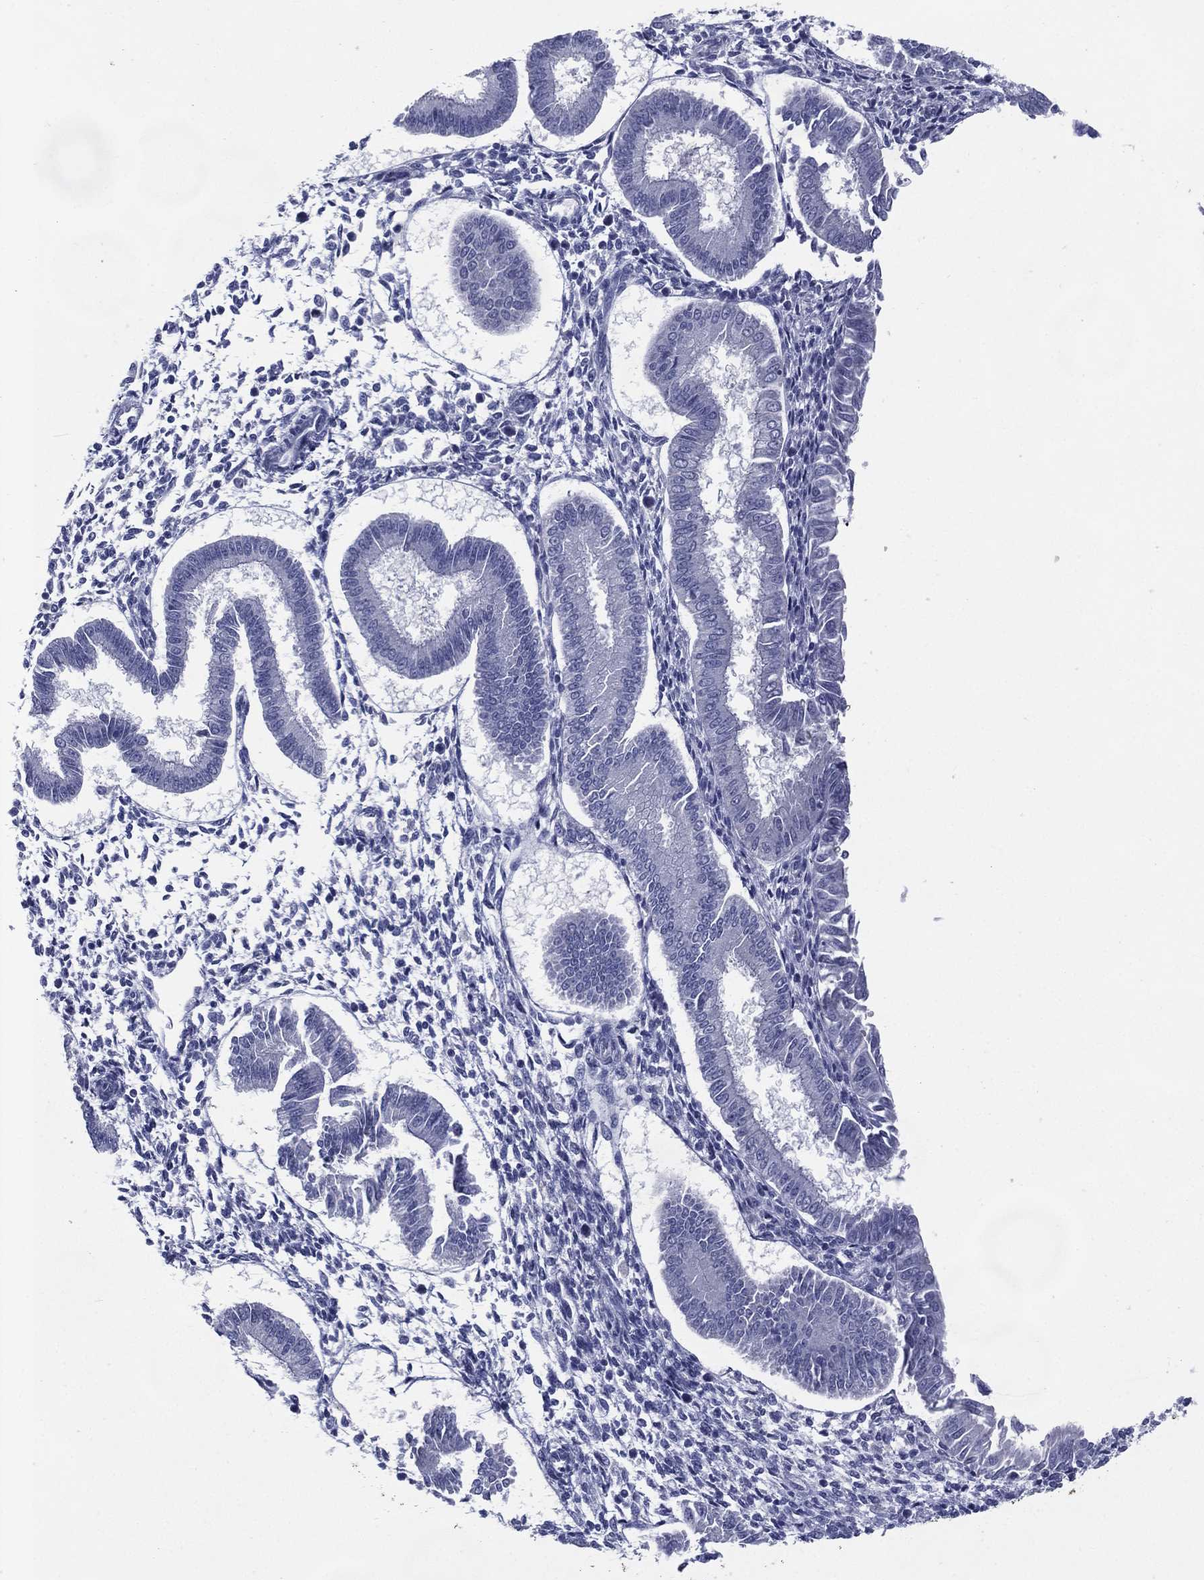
{"staining": {"intensity": "negative", "quantity": "none", "location": "none"}, "tissue": "endometrium", "cell_type": "Cells in endometrial stroma", "image_type": "normal", "snomed": [{"axis": "morphology", "description": "Normal tissue, NOS"}, {"axis": "topography", "description": "Endometrium"}], "caption": "The immunohistochemistry photomicrograph has no significant staining in cells in endometrial stroma of endometrium.", "gene": "KIF2C", "patient": {"sex": "female", "age": 43}}